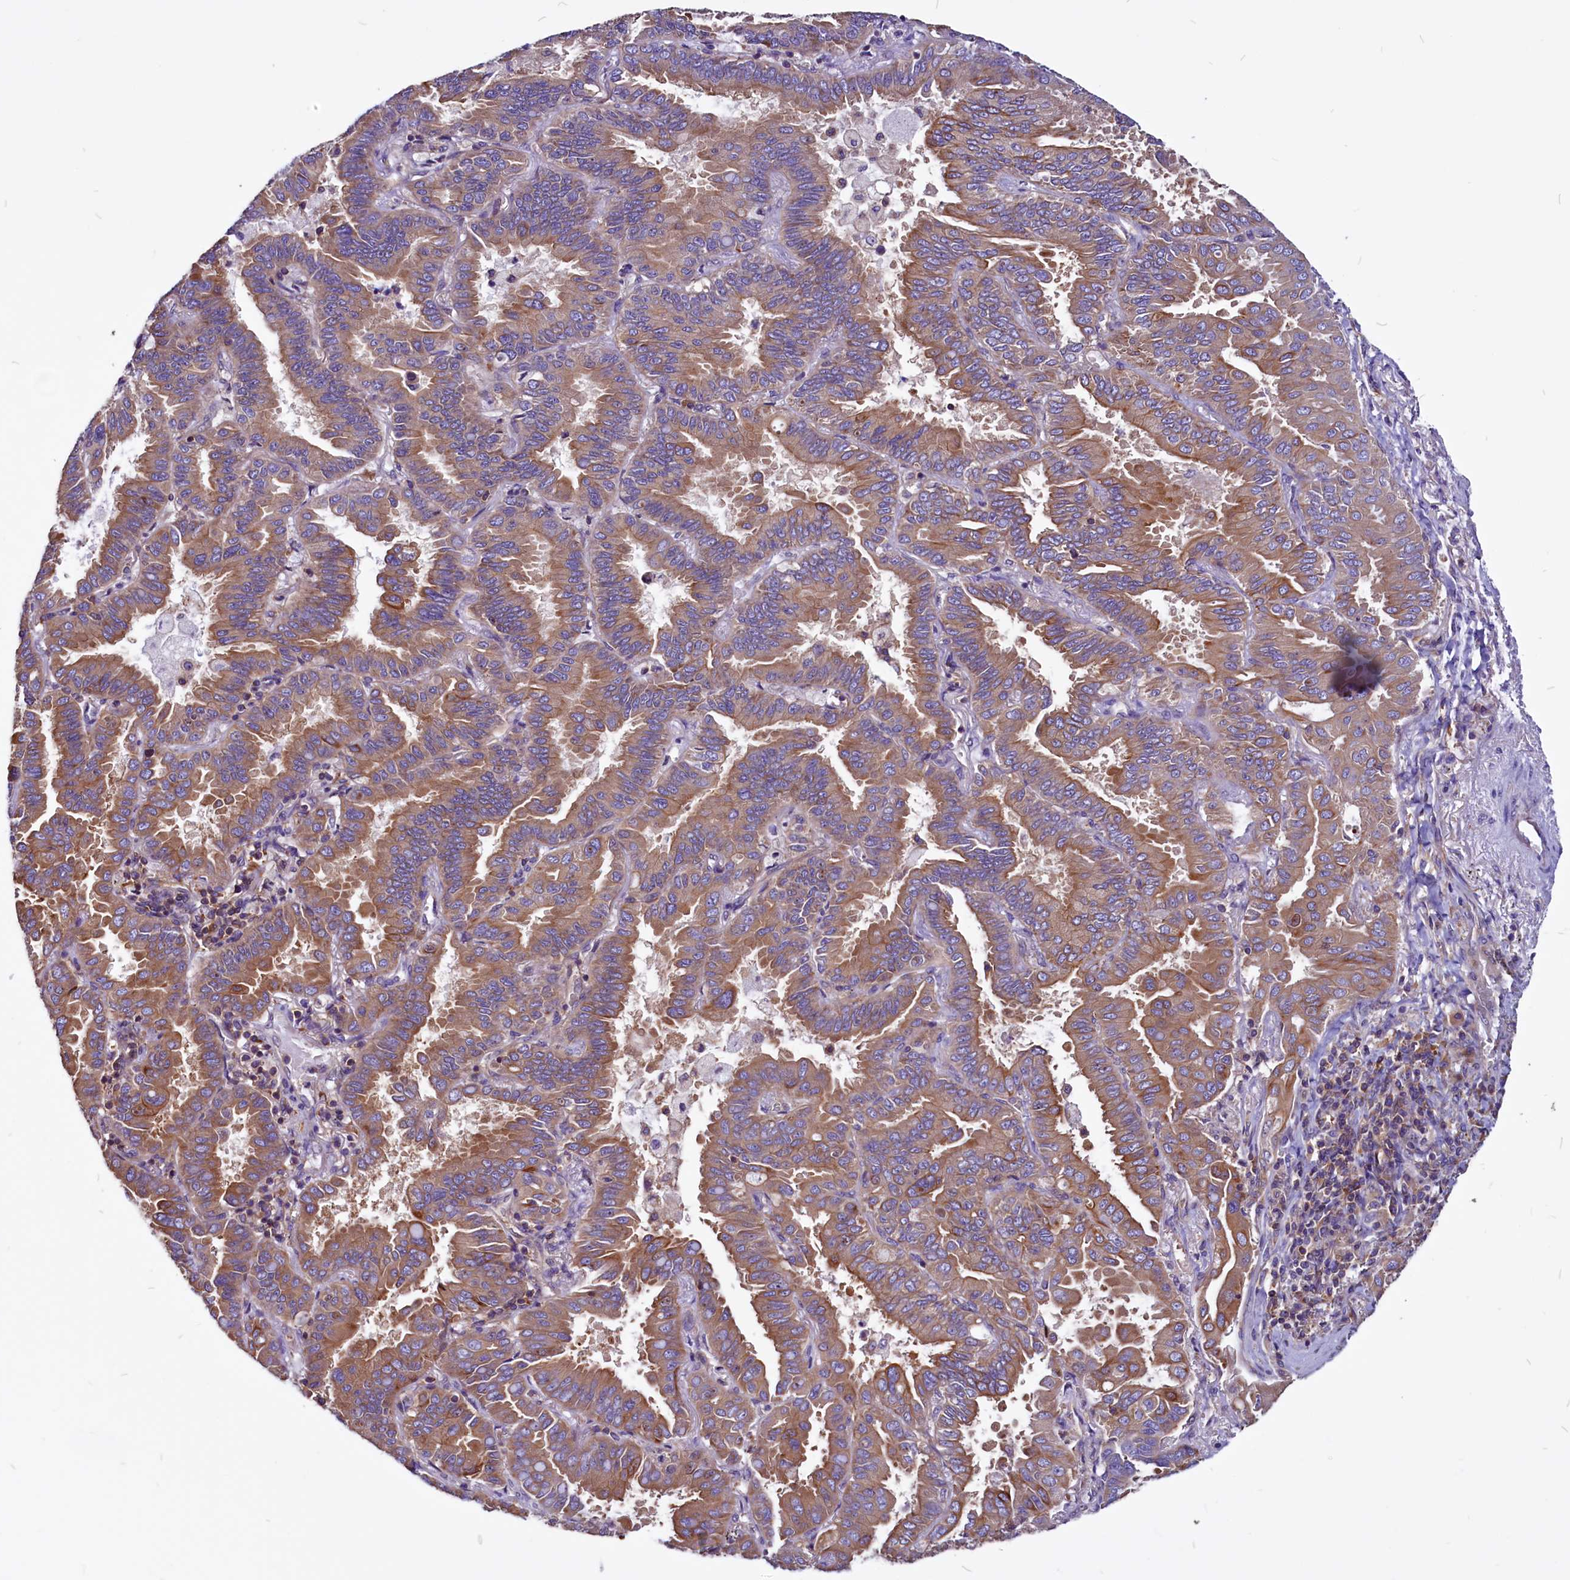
{"staining": {"intensity": "moderate", "quantity": ">75%", "location": "cytoplasmic/membranous"}, "tissue": "lung cancer", "cell_type": "Tumor cells", "image_type": "cancer", "snomed": [{"axis": "morphology", "description": "Adenocarcinoma, NOS"}, {"axis": "topography", "description": "Lung"}], "caption": "Protein expression analysis of human lung cancer (adenocarcinoma) reveals moderate cytoplasmic/membranous positivity in about >75% of tumor cells.", "gene": "EIF3G", "patient": {"sex": "male", "age": 64}}